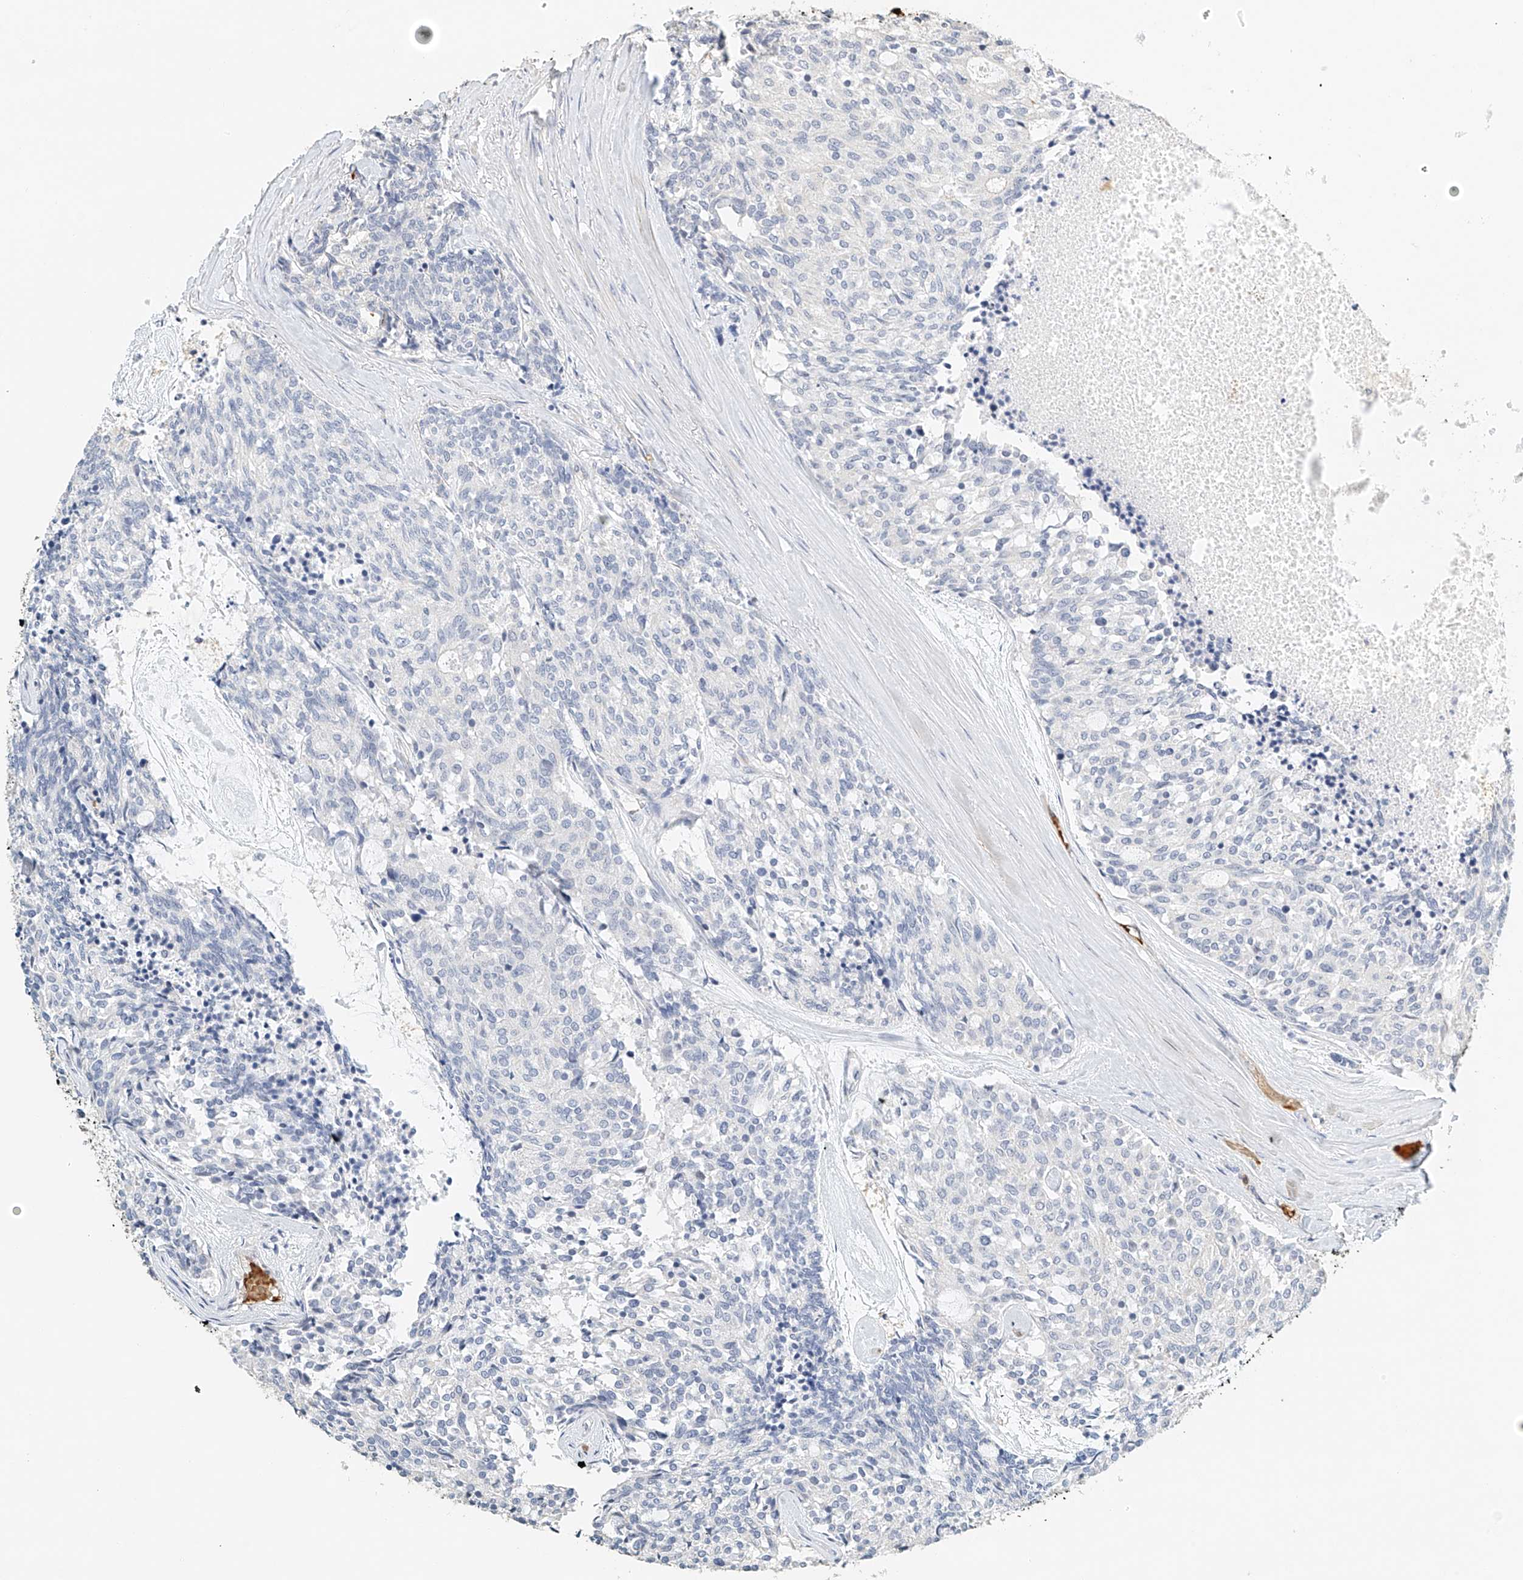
{"staining": {"intensity": "negative", "quantity": "none", "location": "none"}, "tissue": "carcinoid", "cell_type": "Tumor cells", "image_type": "cancer", "snomed": [{"axis": "morphology", "description": "Carcinoid, malignant, NOS"}, {"axis": "topography", "description": "Pancreas"}], "caption": "There is no significant staining in tumor cells of carcinoid (malignant).", "gene": "RCAN3", "patient": {"sex": "female", "age": 54}}